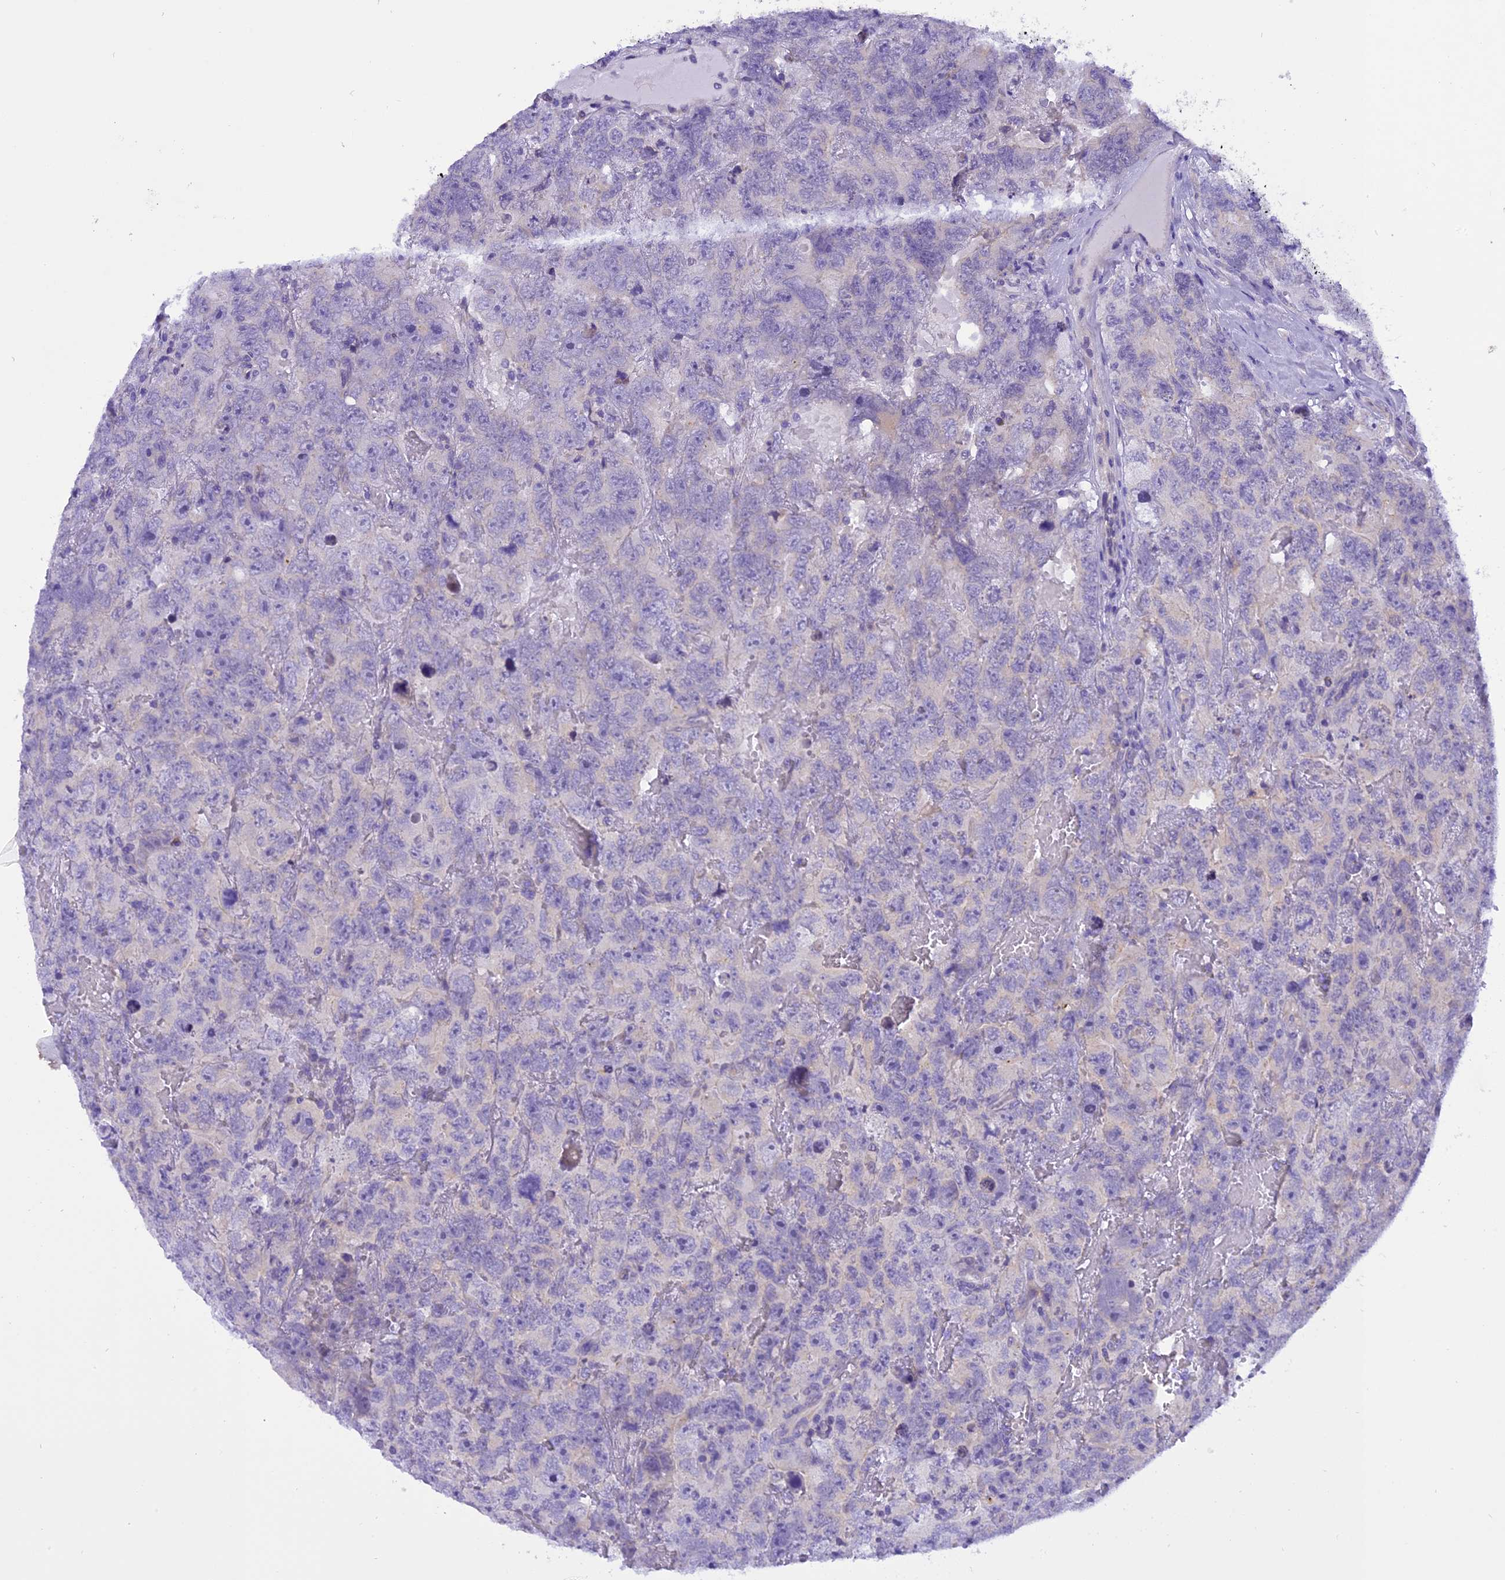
{"staining": {"intensity": "negative", "quantity": "none", "location": "none"}, "tissue": "testis cancer", "cell_type": "Tumor cells", "image_type": "cancer", "snomed": [{"axis": "morphology", "description": "Carcinoma, Embryonal, NOS"}, {"axis": "topography", "description": "Testis"}], "caption": "This image is of testis cancer (embryonal carcinoma) stained with immunohistochemistry (IHC) to label a protein in brown with the nuclei are counter-stained blue. There is no staining in tumor cells.", "gene": "TRIM3", "patient": {"sex": "male", "age": 45}}